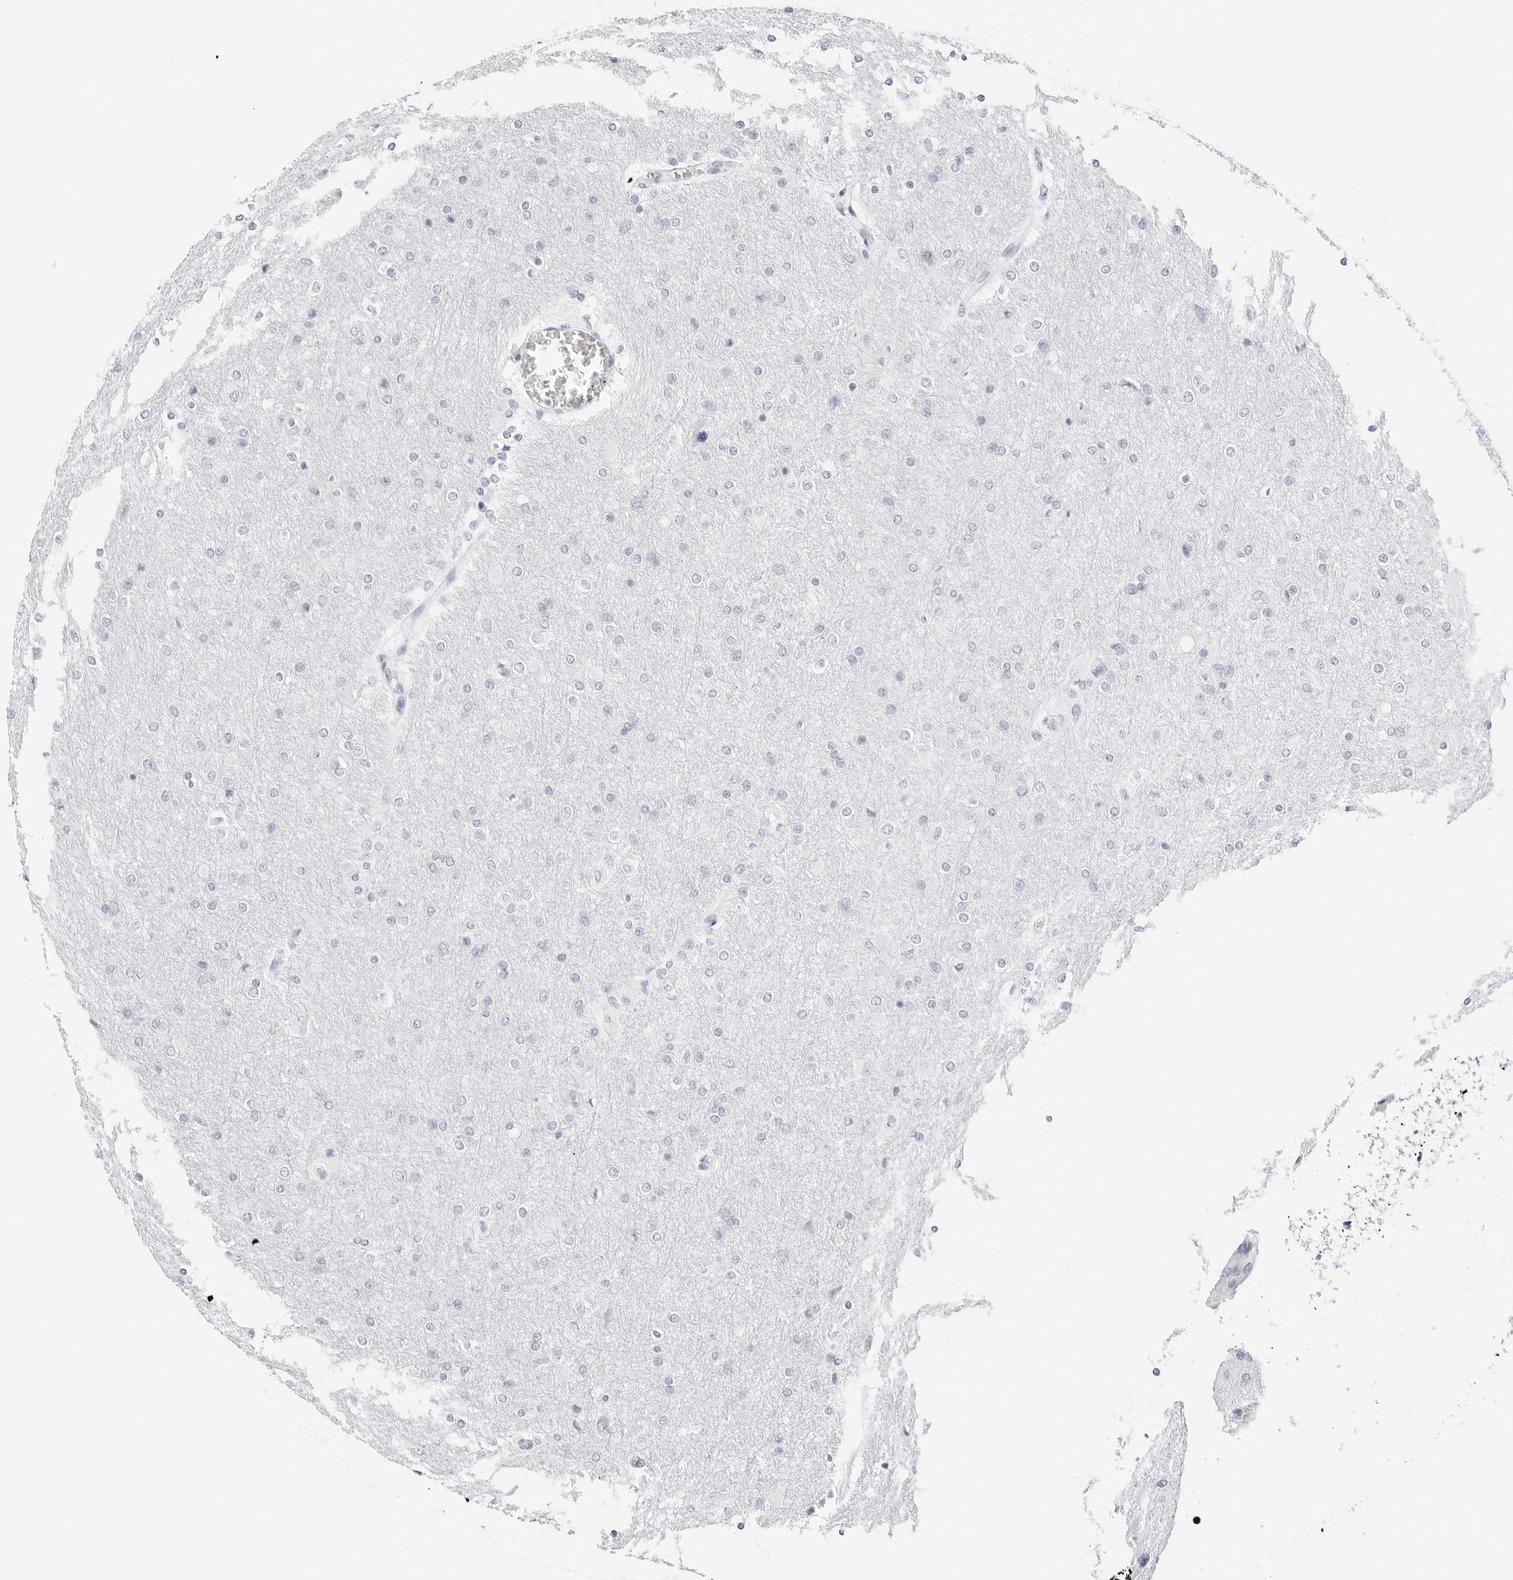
{"staining": {"intensity": "negative", "quantity": "none", "location": "none"}, "tissue": "glioma", "cell_type": "Tumor cells", "image_type": "cancer", "snomed": [{"axis": "morphology", "description": "Glioma, malignant, High grade"}, {"axis": "topography", "description": "Cerebral cortex"}], "caption": "Human glioma stained for a protein using immunohistochemistry demonstrates no staining in tumor cells.", "gene": "TFF2", "patient": {"sex": "female", "age": 36}}